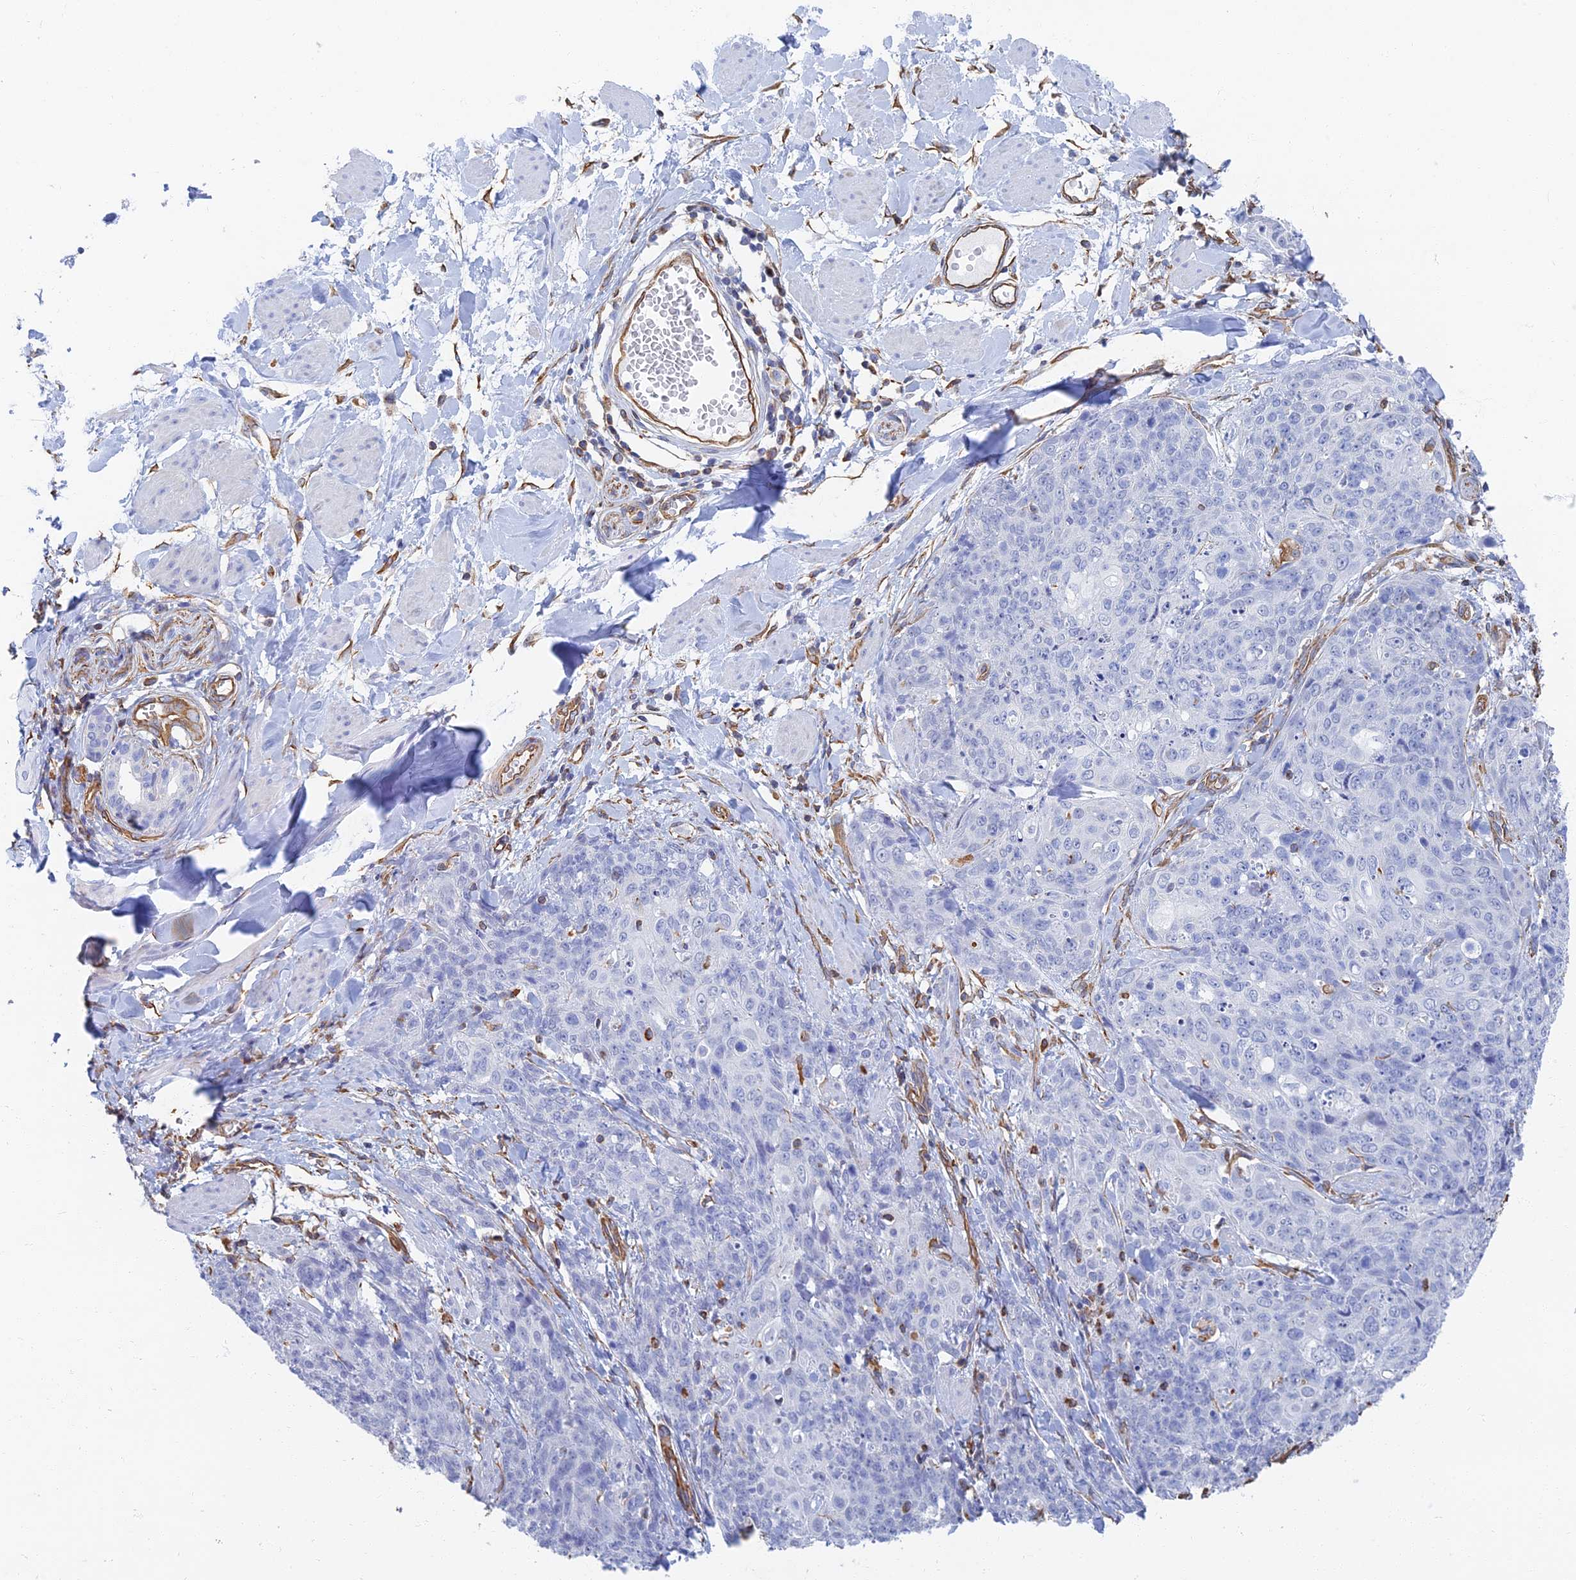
{"staining": {"intensity": "negative", "quantity": "none", "location": "none"}, "tissue": "skin cancer", "cell_type": "Tumor cells", "image_type": "cancer", "snomed": [{"axis": "morphology", "description": "Squamous cell carcinoma, NOS"}, {"axis": "topography", "description": "Skin"}, {"axis": "topography", "description": "Vulva"}], "caption": "Skin cancer was stained to show a protein in brown. There is no significant positivity in tumor cells.", "gene": "RMC1", "patient": {"sex": "female", "age": 85}}